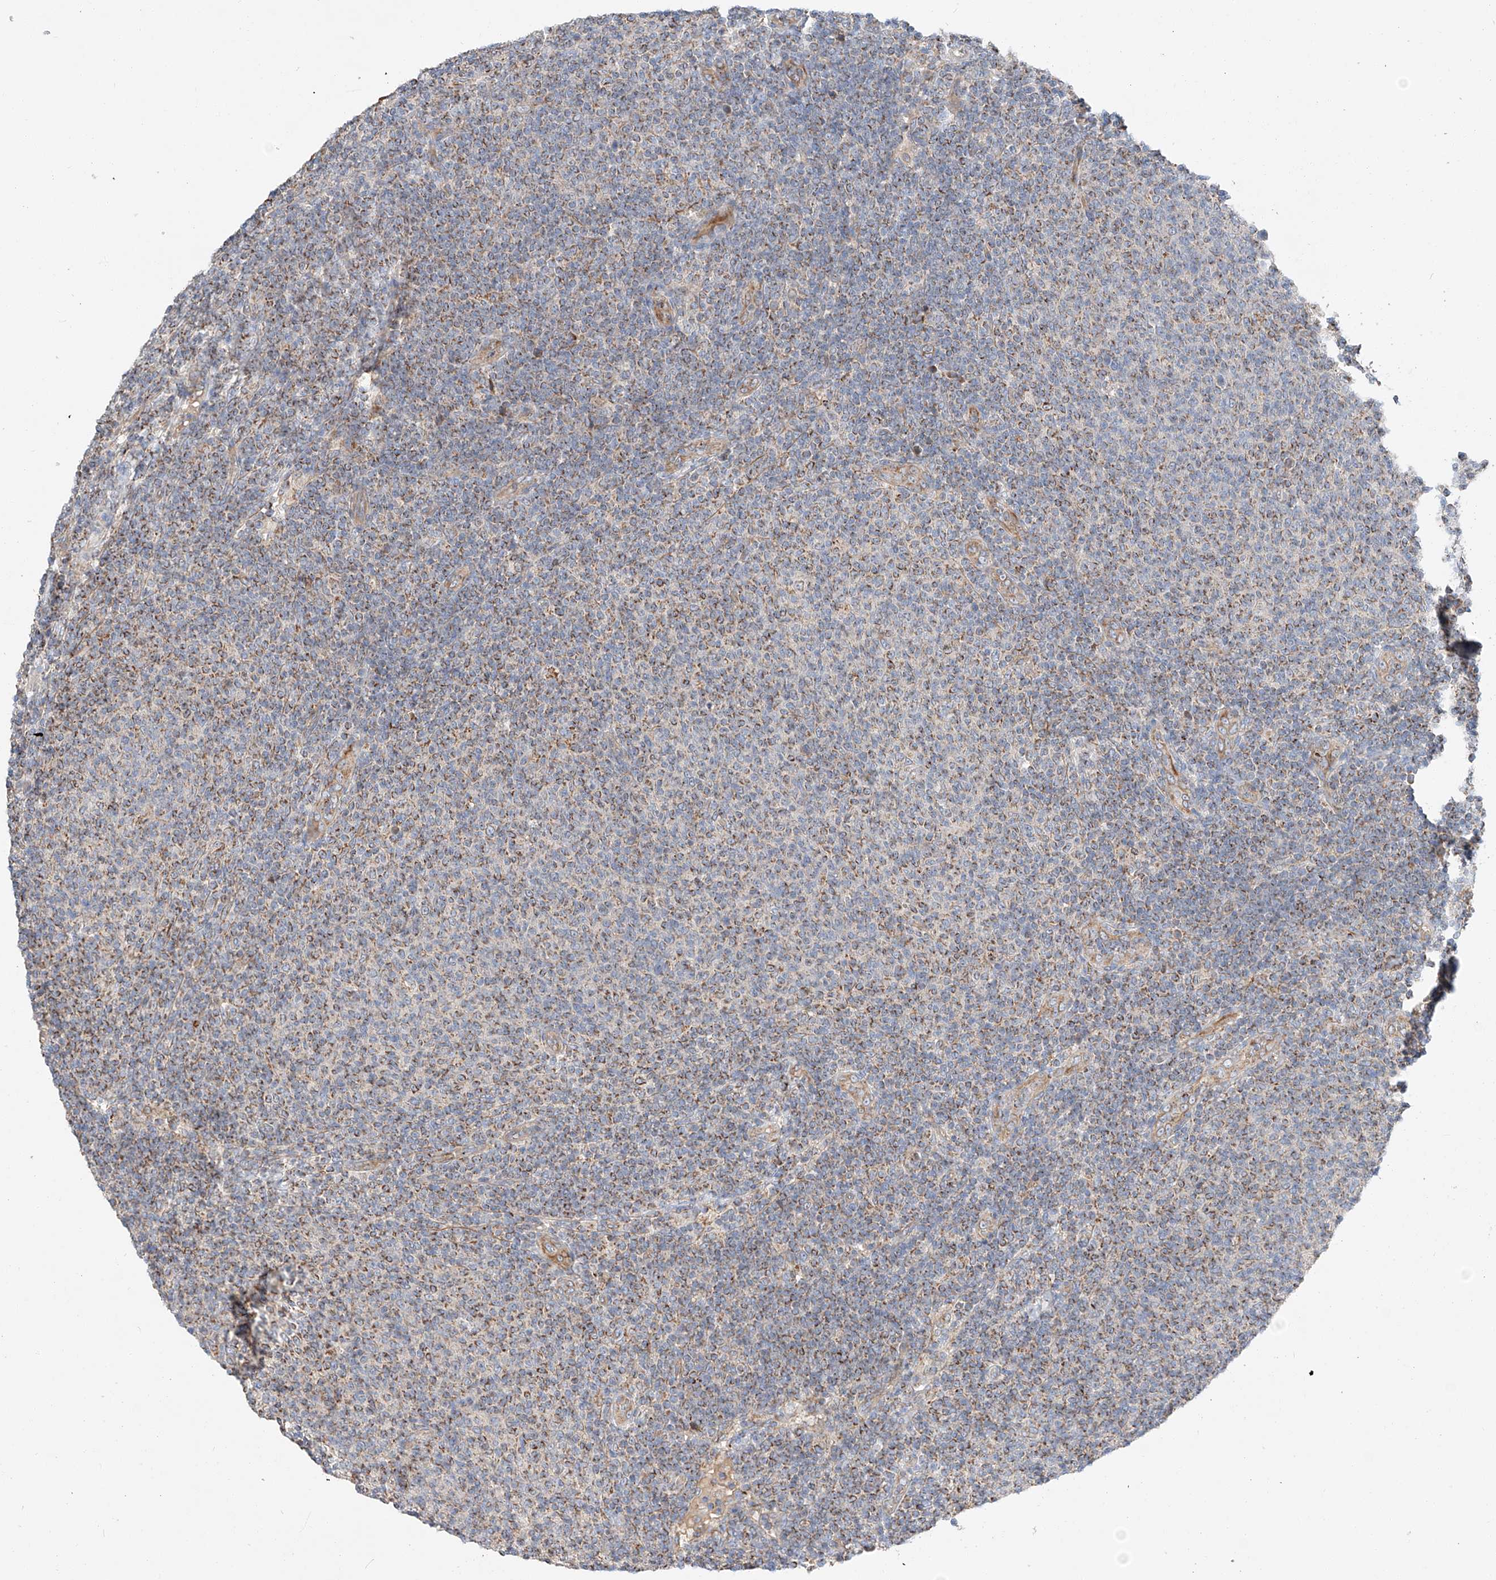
{"staining": {"intensity": "moderate", "quantity": ">75%", "location": "cytoplasmic/membranous"}, "tissue": "lymphoma", "cell_type": "Tumor cells", "image_type": "cancer", "snomed": [{"axis": "morphology", "description": "Malignant lymphoma, non-Hodgkin's type, Low grade"}, {"axis": "topography", "description": "Lymph node"}], "caption": "Lymphoma was stained to show a protein in brown. There is medium levels of moderate cytoplasmic/membranous expression in approximately >75% of tumor cells.", "gene": "RUSC1", "patient": {"sex": "male", "age": 66}}